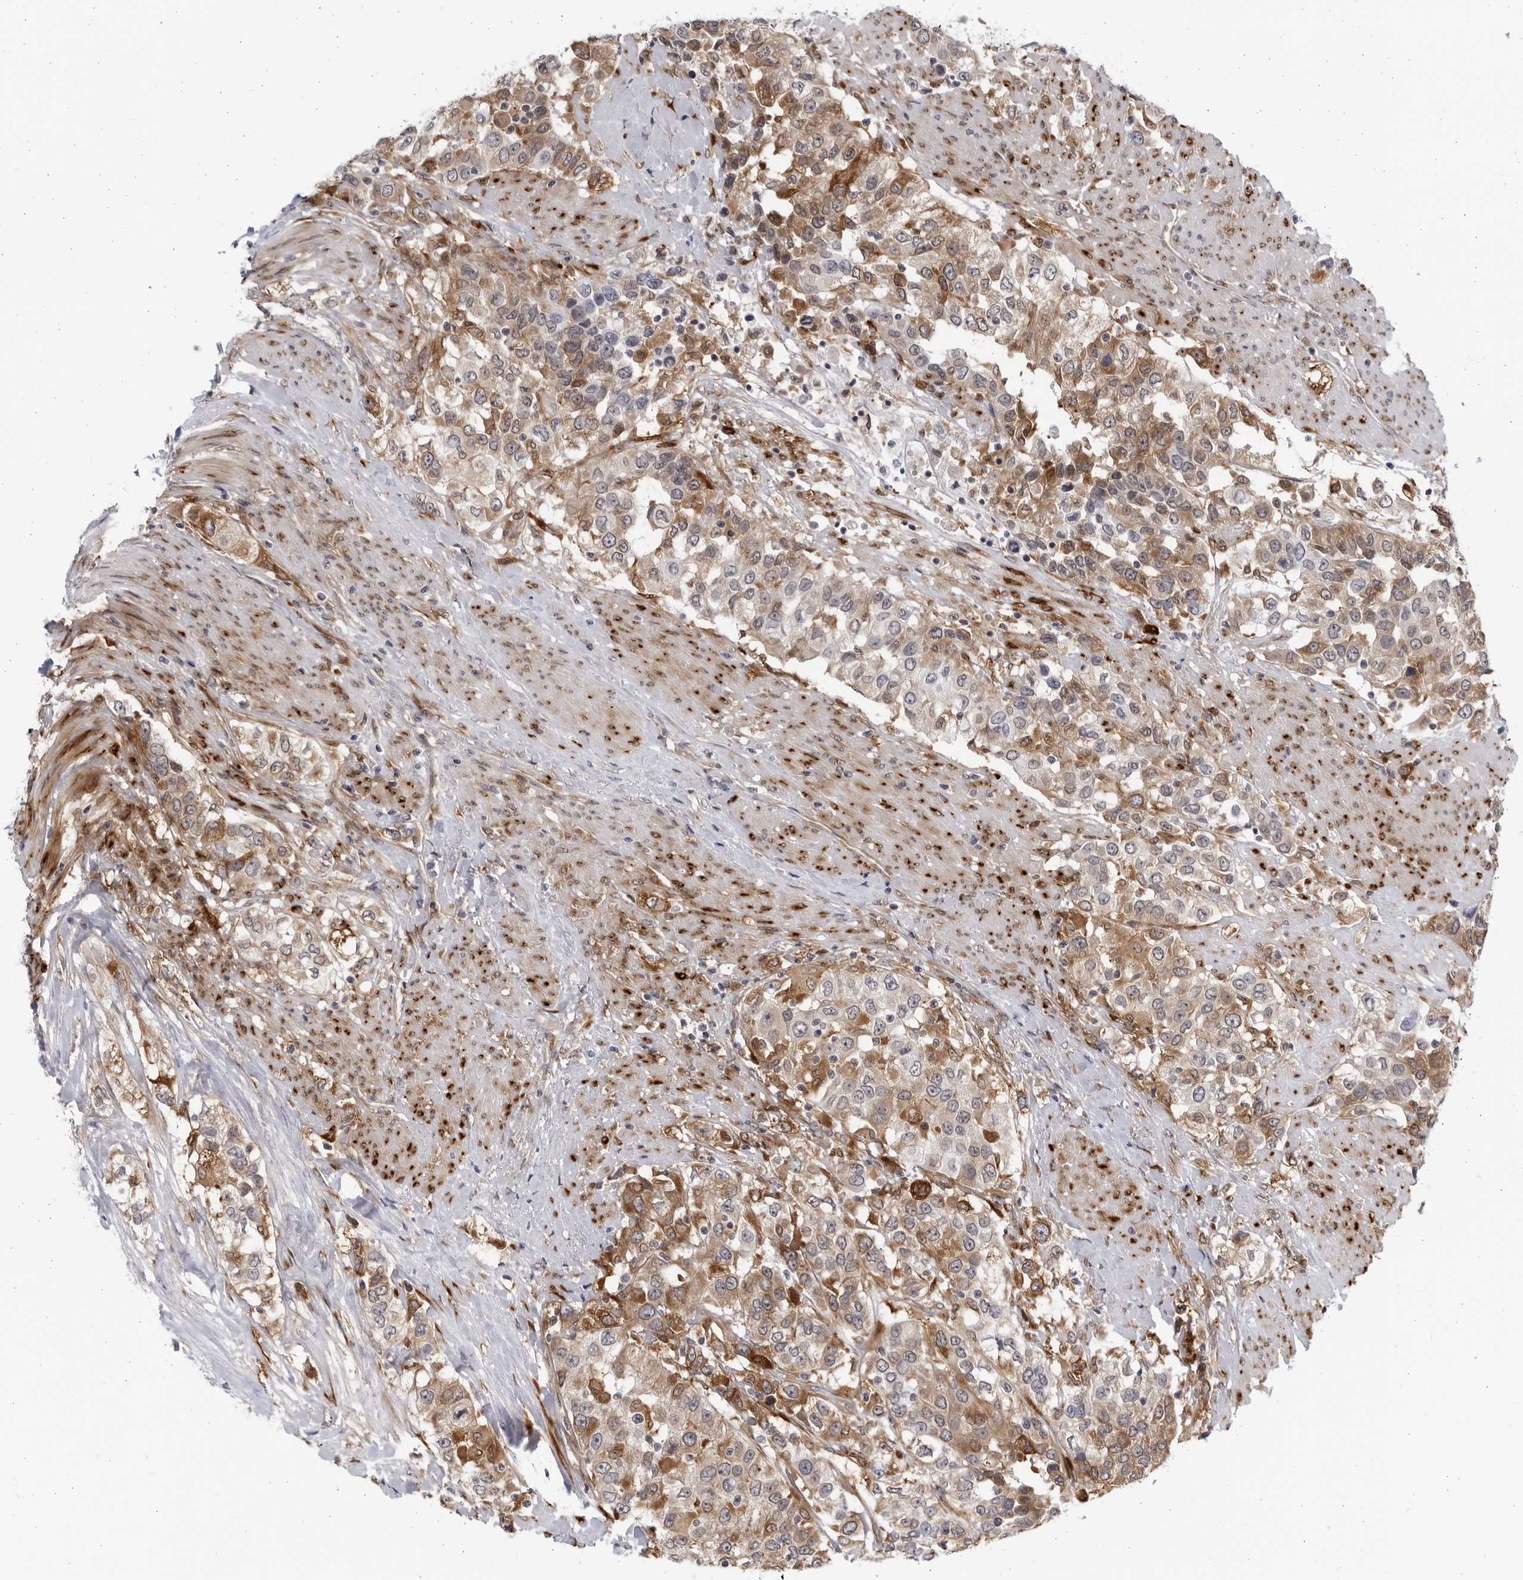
{"staining": {"intensity": "moderate", "quantity": ">75%", "location": "cytoplasmic/membranous"}, "tissue": "urothelial cancer", "cell_type": "Tumor cells", "image_type": "cancer", "snomed": [{"axis": "morphology", "description": "Urothelial carcinoma, High grade"}, {"axis": "topography", "description": "Urinary bladder"}], "caption": "Human high-grade urothelial carcinoma stained with a brown dye displays moderate cytoplasmic/membranous positive staining in about >75% of tumor cells.", "gene": "BMP2K", "patient": {"sex": "female", "age": 80}}